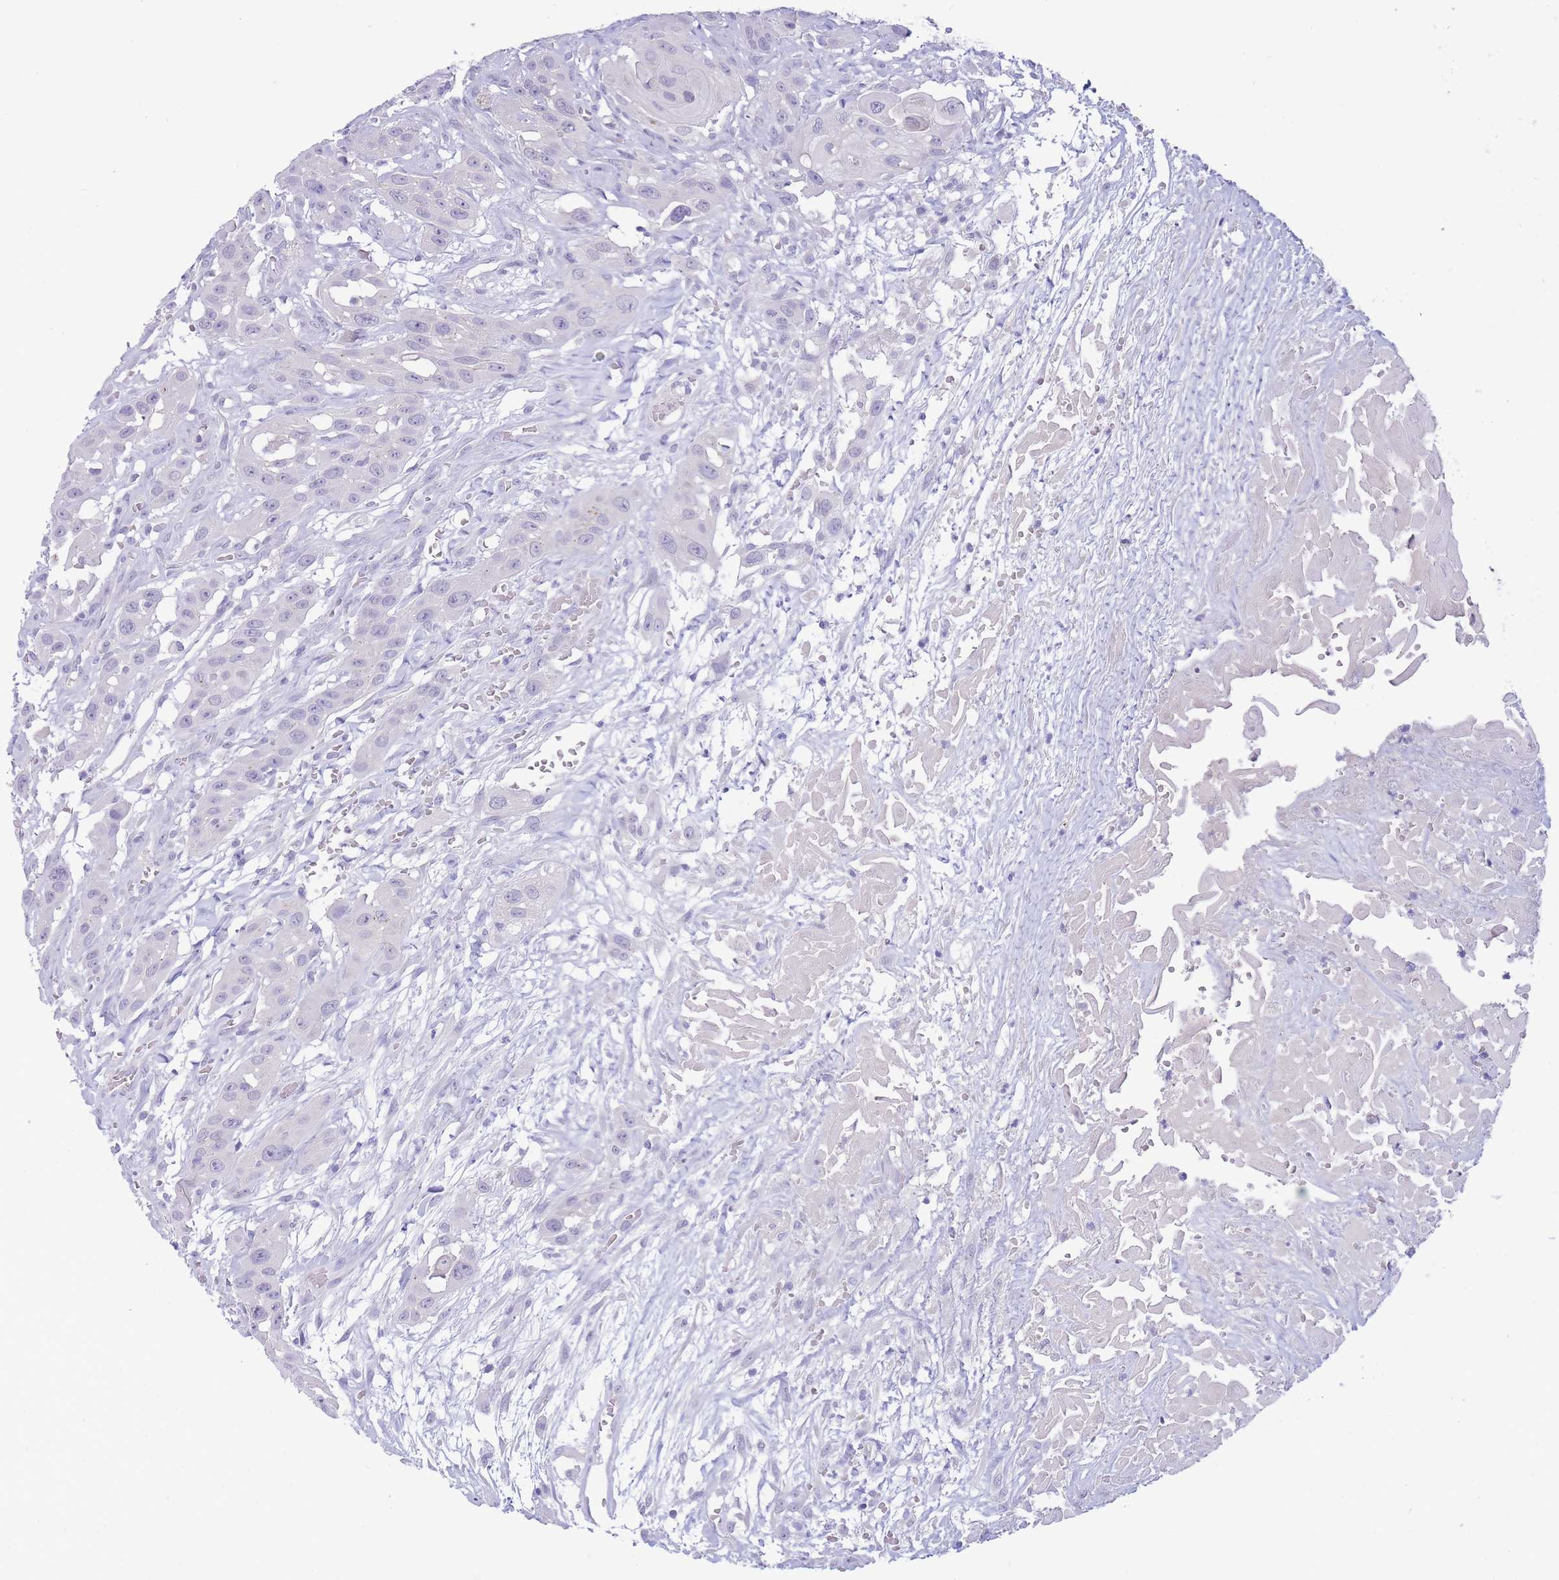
{"staining": {"intensity": "negative", "quantity": "none", "location": "none"}, "tissue": "head and neck cancer", "cell_type": "Tumor cells", "image_type": "cancer", "snomed": [{"axis": "morphology", "description": "Squamous cell carcinoma, NOS"}, {"axis": "topography", "description": "Head-Neck"}], "caption": "Tumor cells show no significant positivity in head and neck cancer (squamous cell carcinoma).", "gene": "ASAP3", "patient": {"sex": "male", "age": 81}}